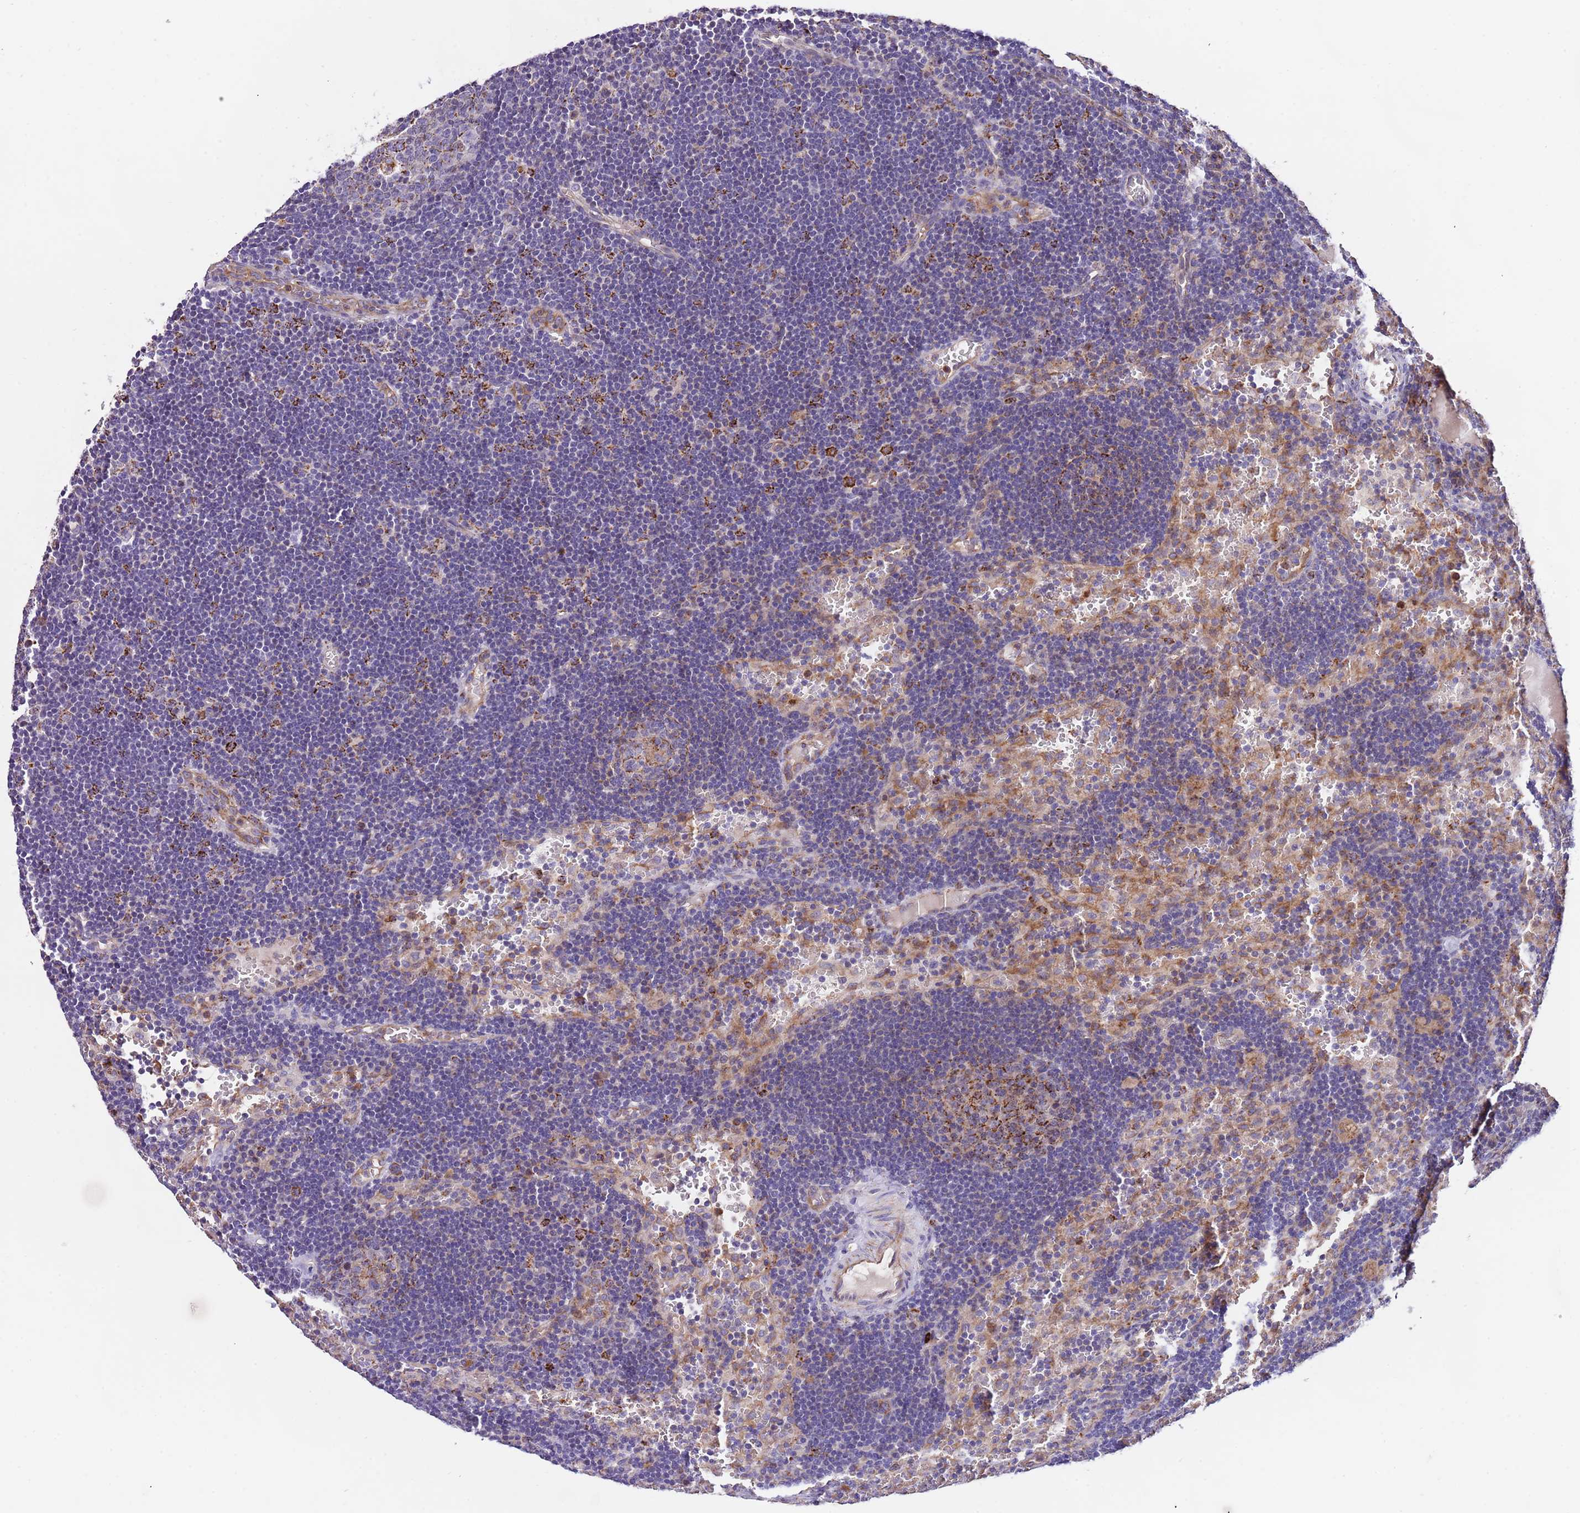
{"staining": {"intensity": "moderate", "quantity": ">75%", "location": "cytoplasmic/membranous"}, "tissue": "lymph node", "cell_type": "Germinal center cells", "image_type": "normal", "snomed": [{"axis": "morphology", "description": "Normal tissue, NOS"}, {"axis": "topography", "description": "Lymph node"}], "caption": "This image reveals immunohistochemistry staining of normal human lymph node, with medium moderate cytoplasmic/membranous staining in approximately >75% of germinal center cells.", "gene": "DOCK6", "patient": {"sex": "male", "age": 62}}